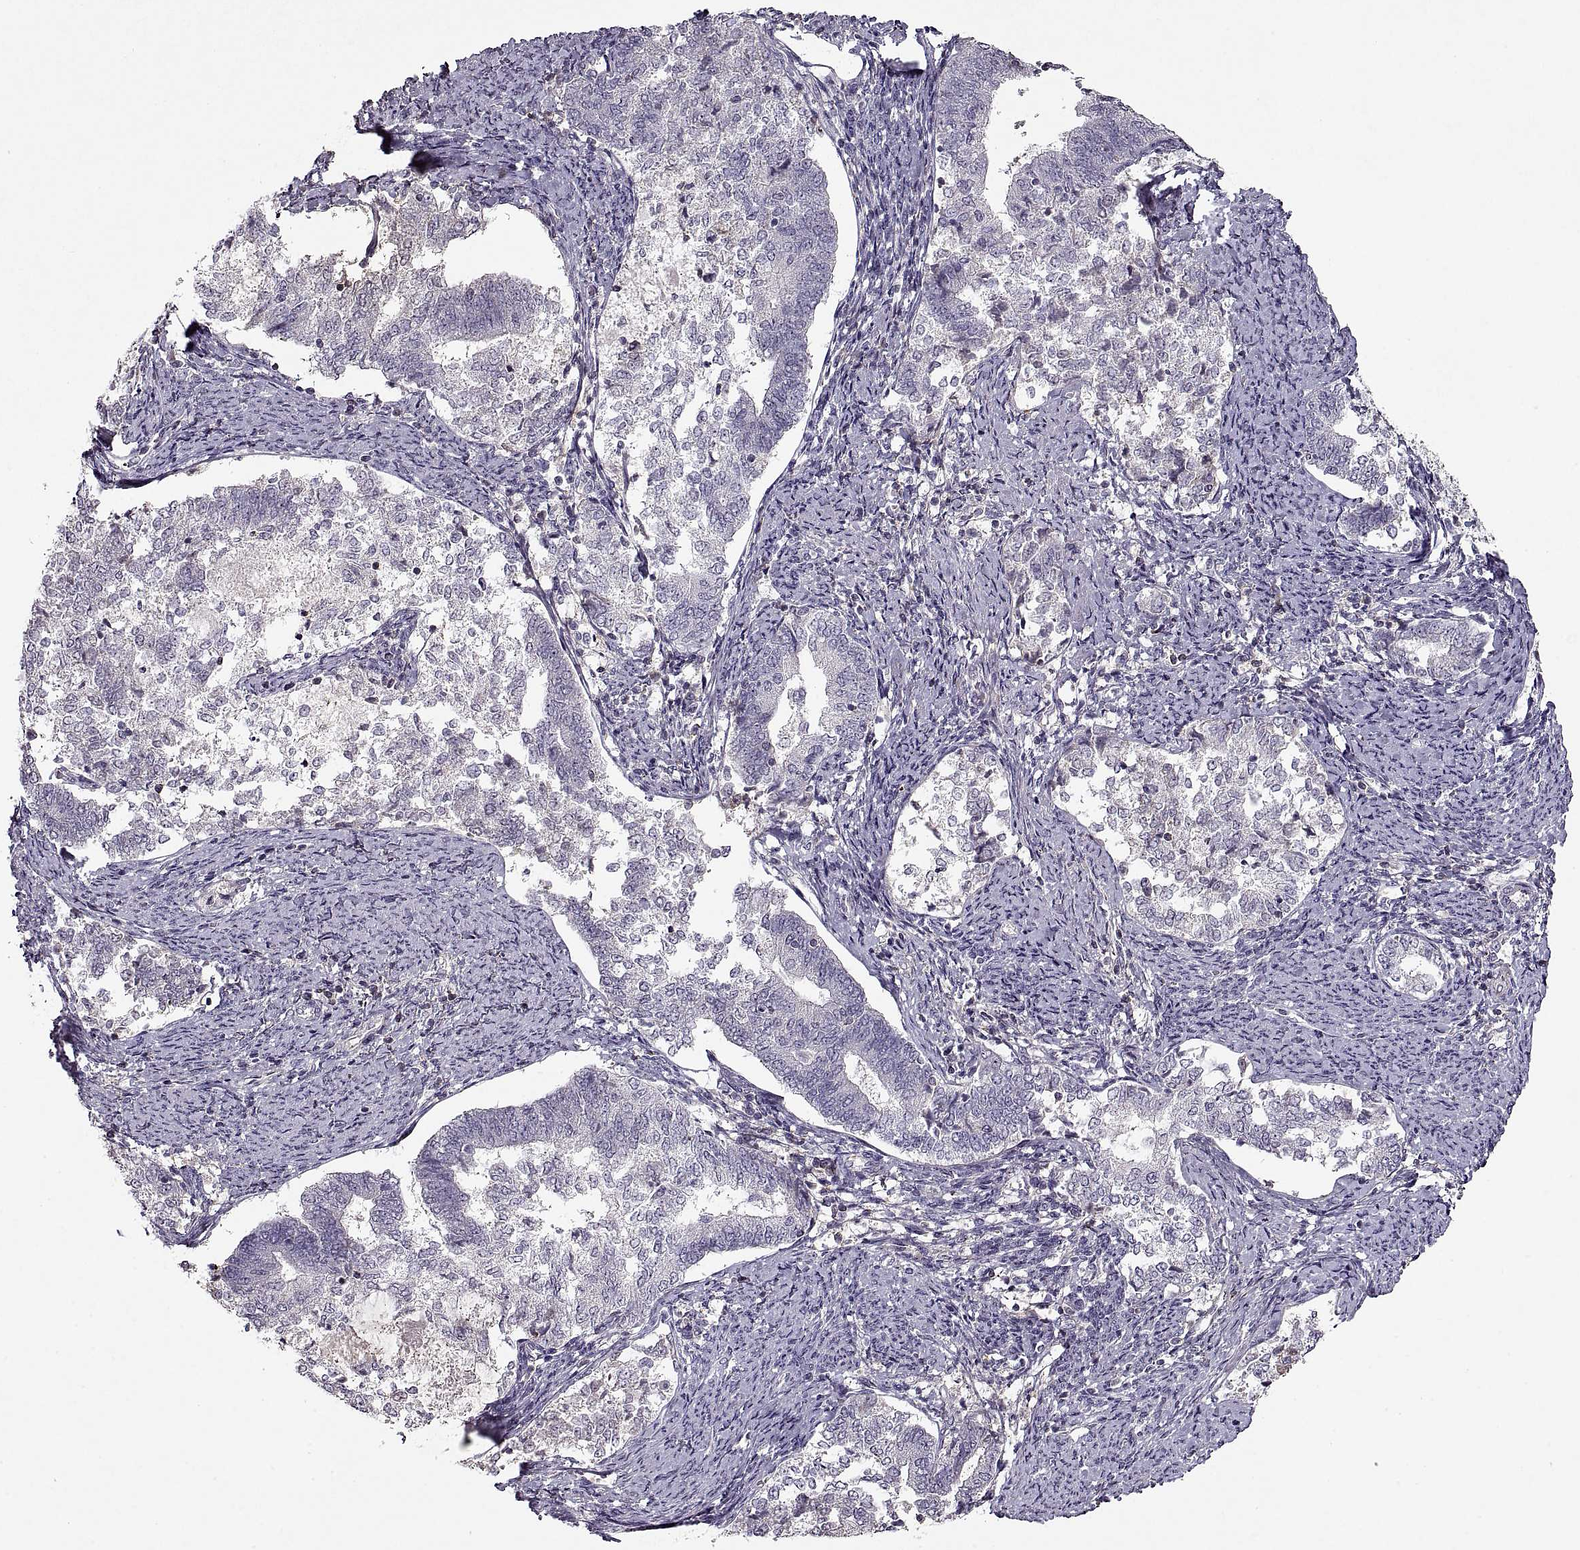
{"staining": {"intensity": "negative", "quantity": "none", "location": "none"}, "tissue": "endometrial cancer", "cell_type": "Tumor cells", "image_type": "cancer", "snomed": [{"axis": "morphology", "description": "Adenocarcinoma, NOS"}, {"axis": "topography", "description": "Endometrium"}], "caption": "A micrograph of human endometrial cancer is negative for staining in tumor cells.", "gene": "ADAM11", "patient": {"sex": "female", "age": 65}}